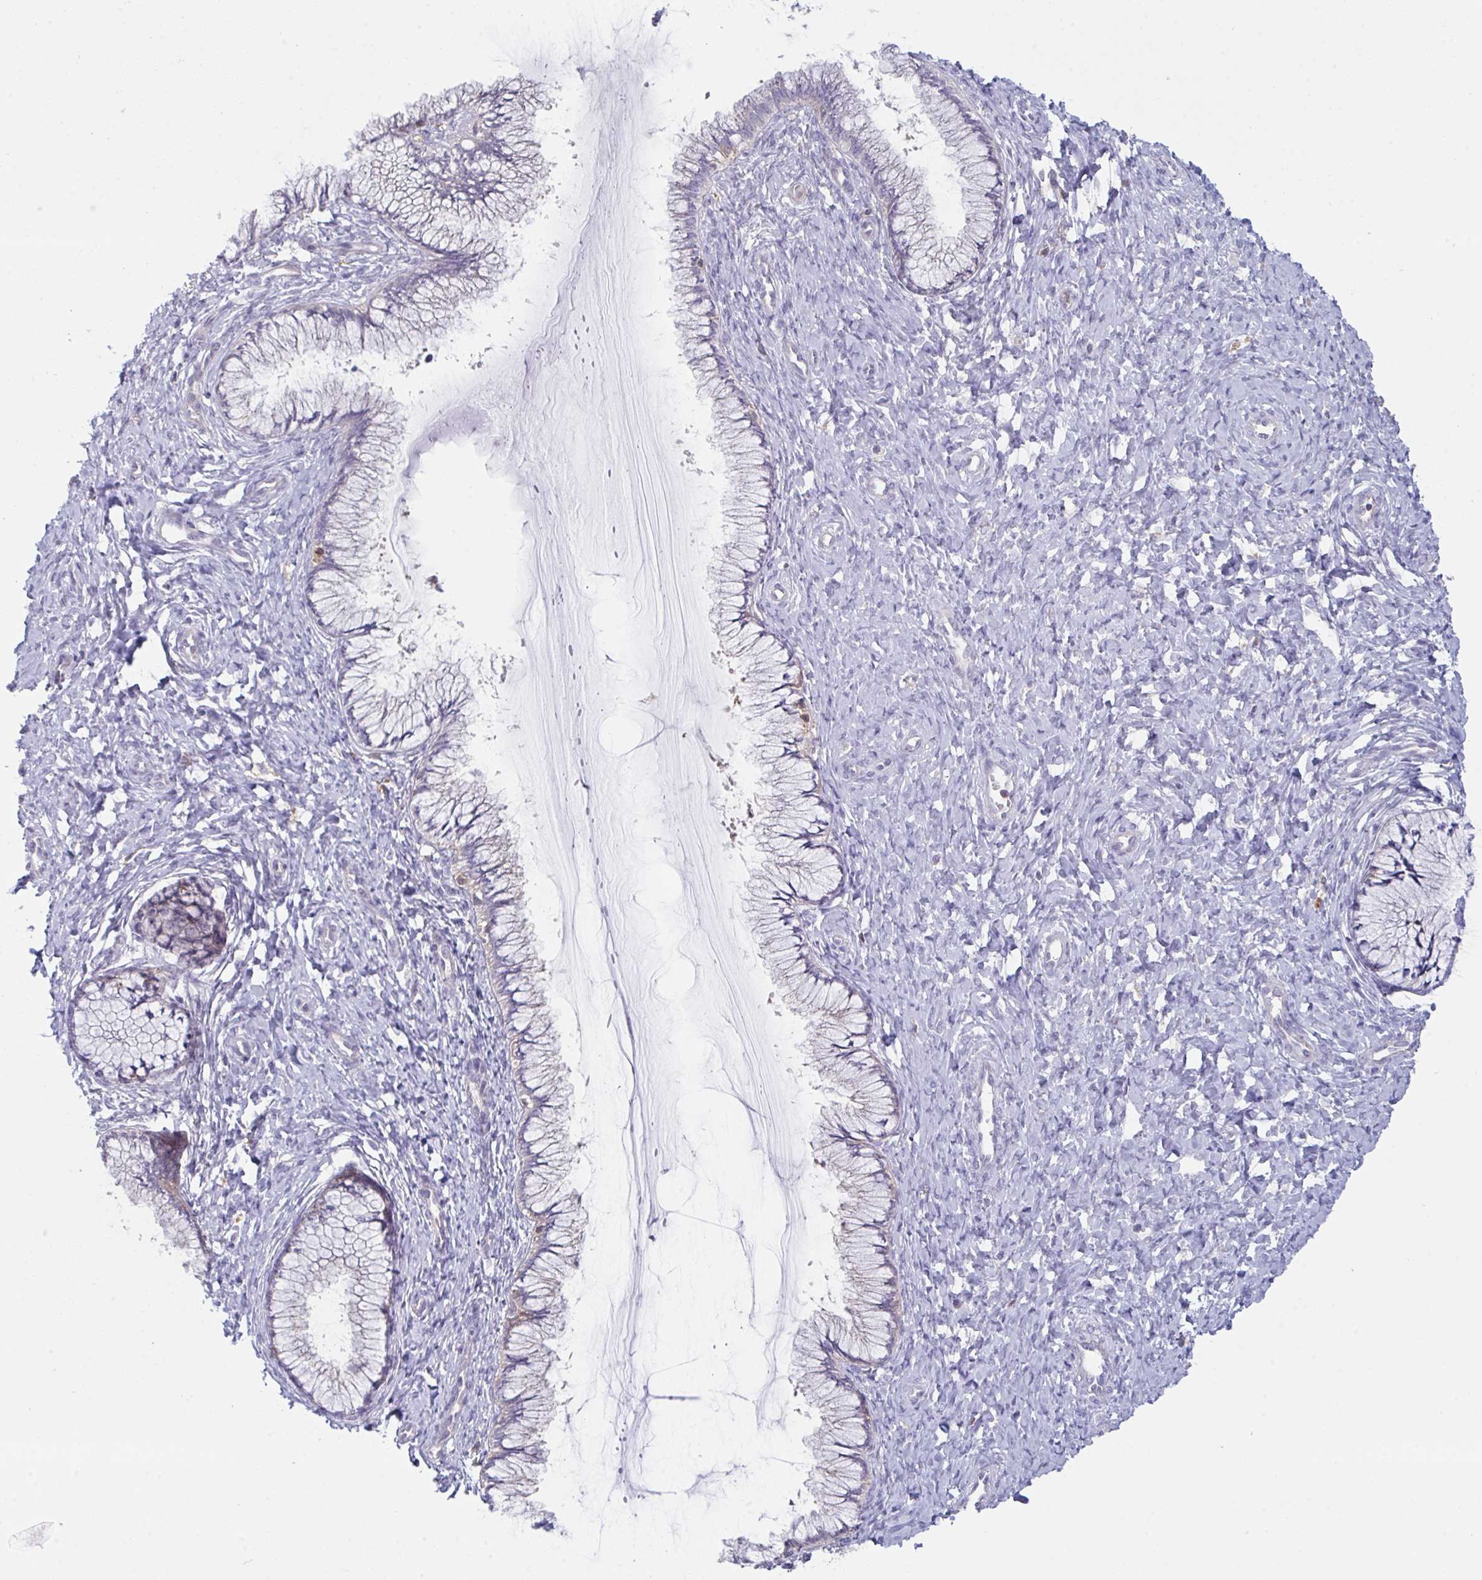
{"staining": {"intensity": "negative", "quantity": "none", "location": "none"}, "tissue": "cervix", "cell_type": "Glandular cells", "image_type": "normal", "snomed": [{"axis": "morphology", "description": "Normal tissue, NOS"}, {"axis": "topography", "description": "Cervix"}], "caption": "Histopathology image shows no protein positivity in glandular cells of benign cervix. The staining is performed using DAB (3,3'-diaminobenzidine) brown chromogen with nuclei counter-stained in using hematoxylin.", "gene": "DISP2", "patient": {"sex": "female", "age": 37}}